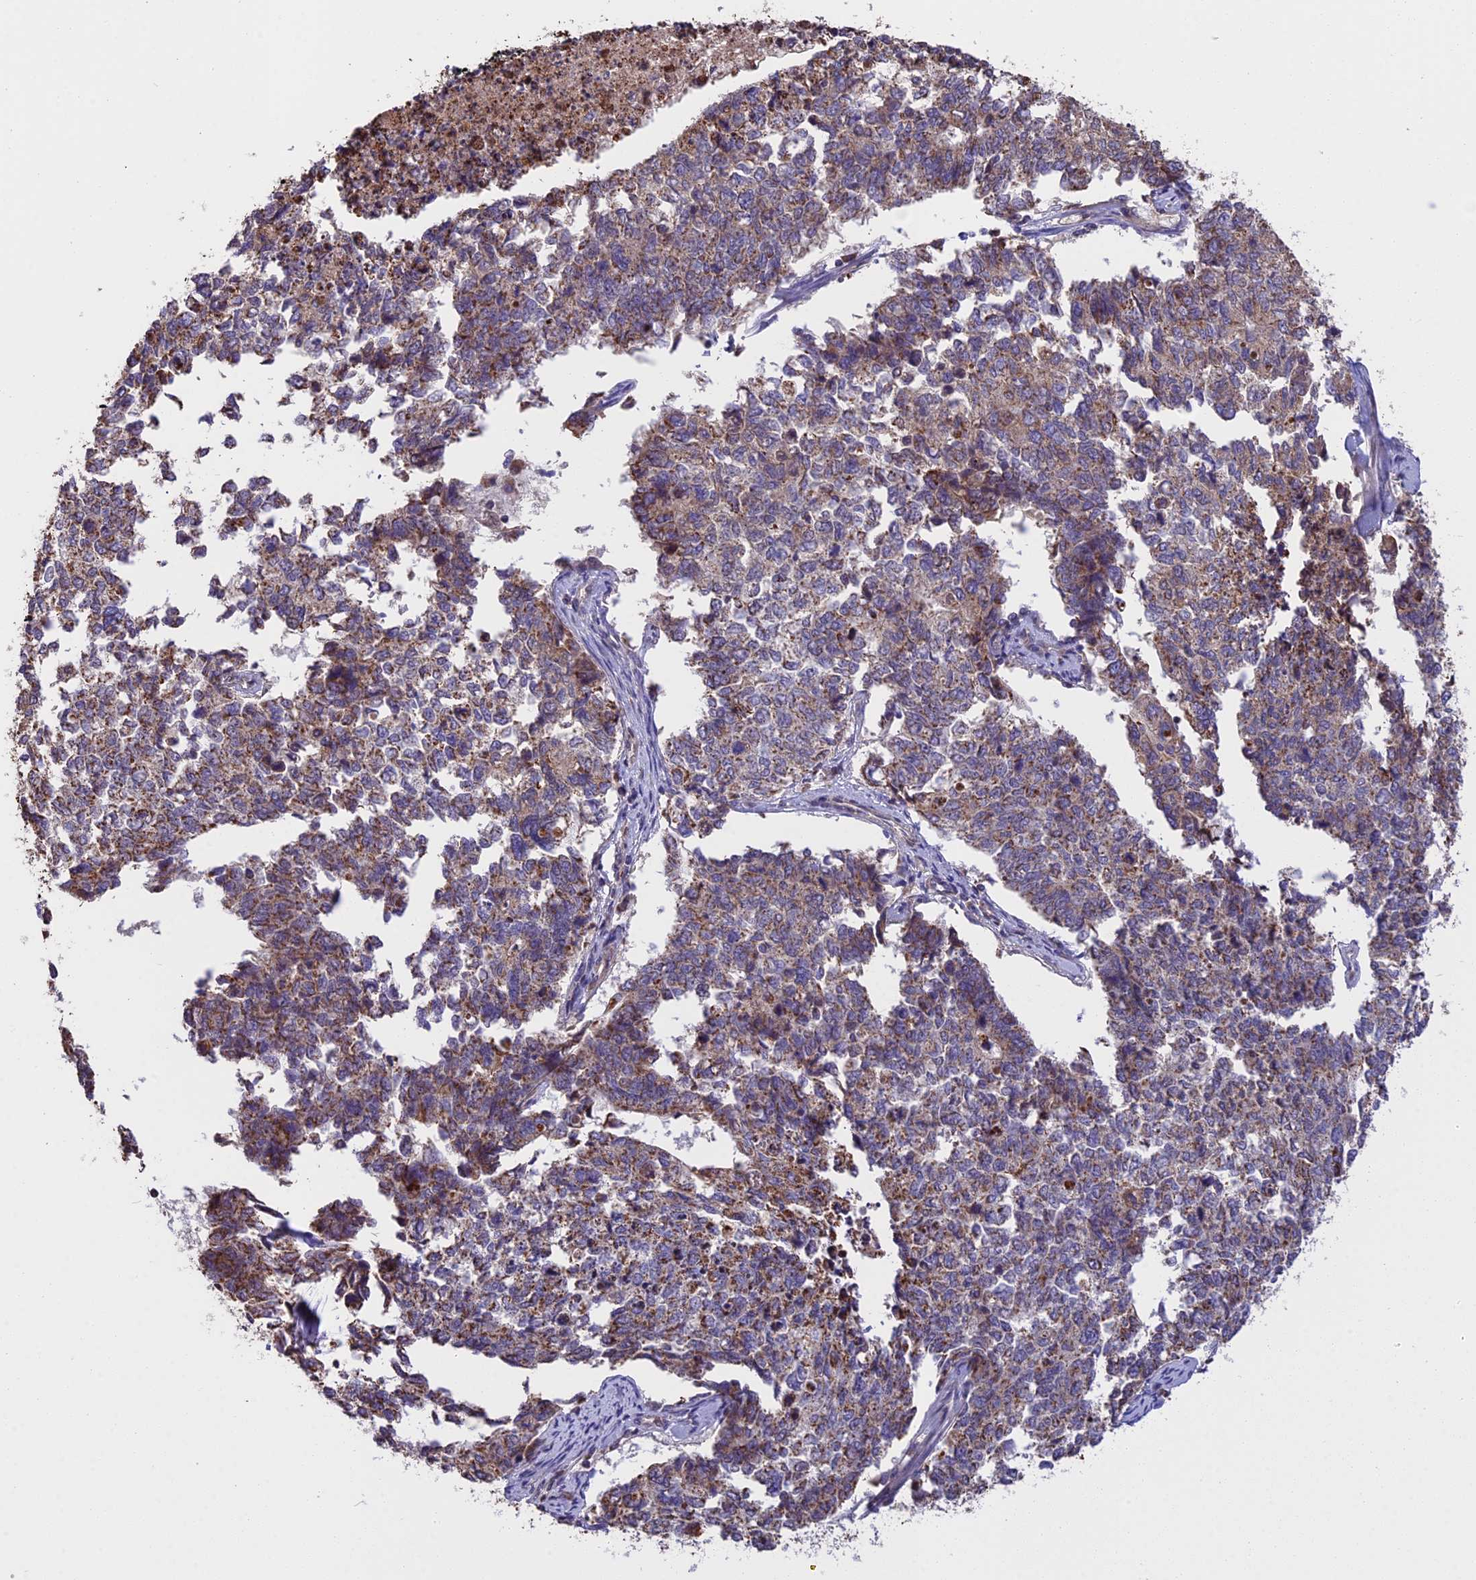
{"staining": {"intensity": "moderate", "quantity": "25%-75%", "location": "cytoplasmic/membranous"}, "tissue": "cervical cancer", "cell_type": "Tumor cells", "image_type": "cancer", "snomed": [{"axis": "morphology", "description": "Squamous cell carcinoma, NOS"}, {"axis": "topography", "description": "Cervix"}], "caption": "Cervical cancer (squamous cell carcinoma) stained with a brown dye displays moderate cytoplasmic/membranous positive expression in about 25%-75% of tumor cells.", "gene": "RERGL", "patient": {"sex": "female", "age": 63}}